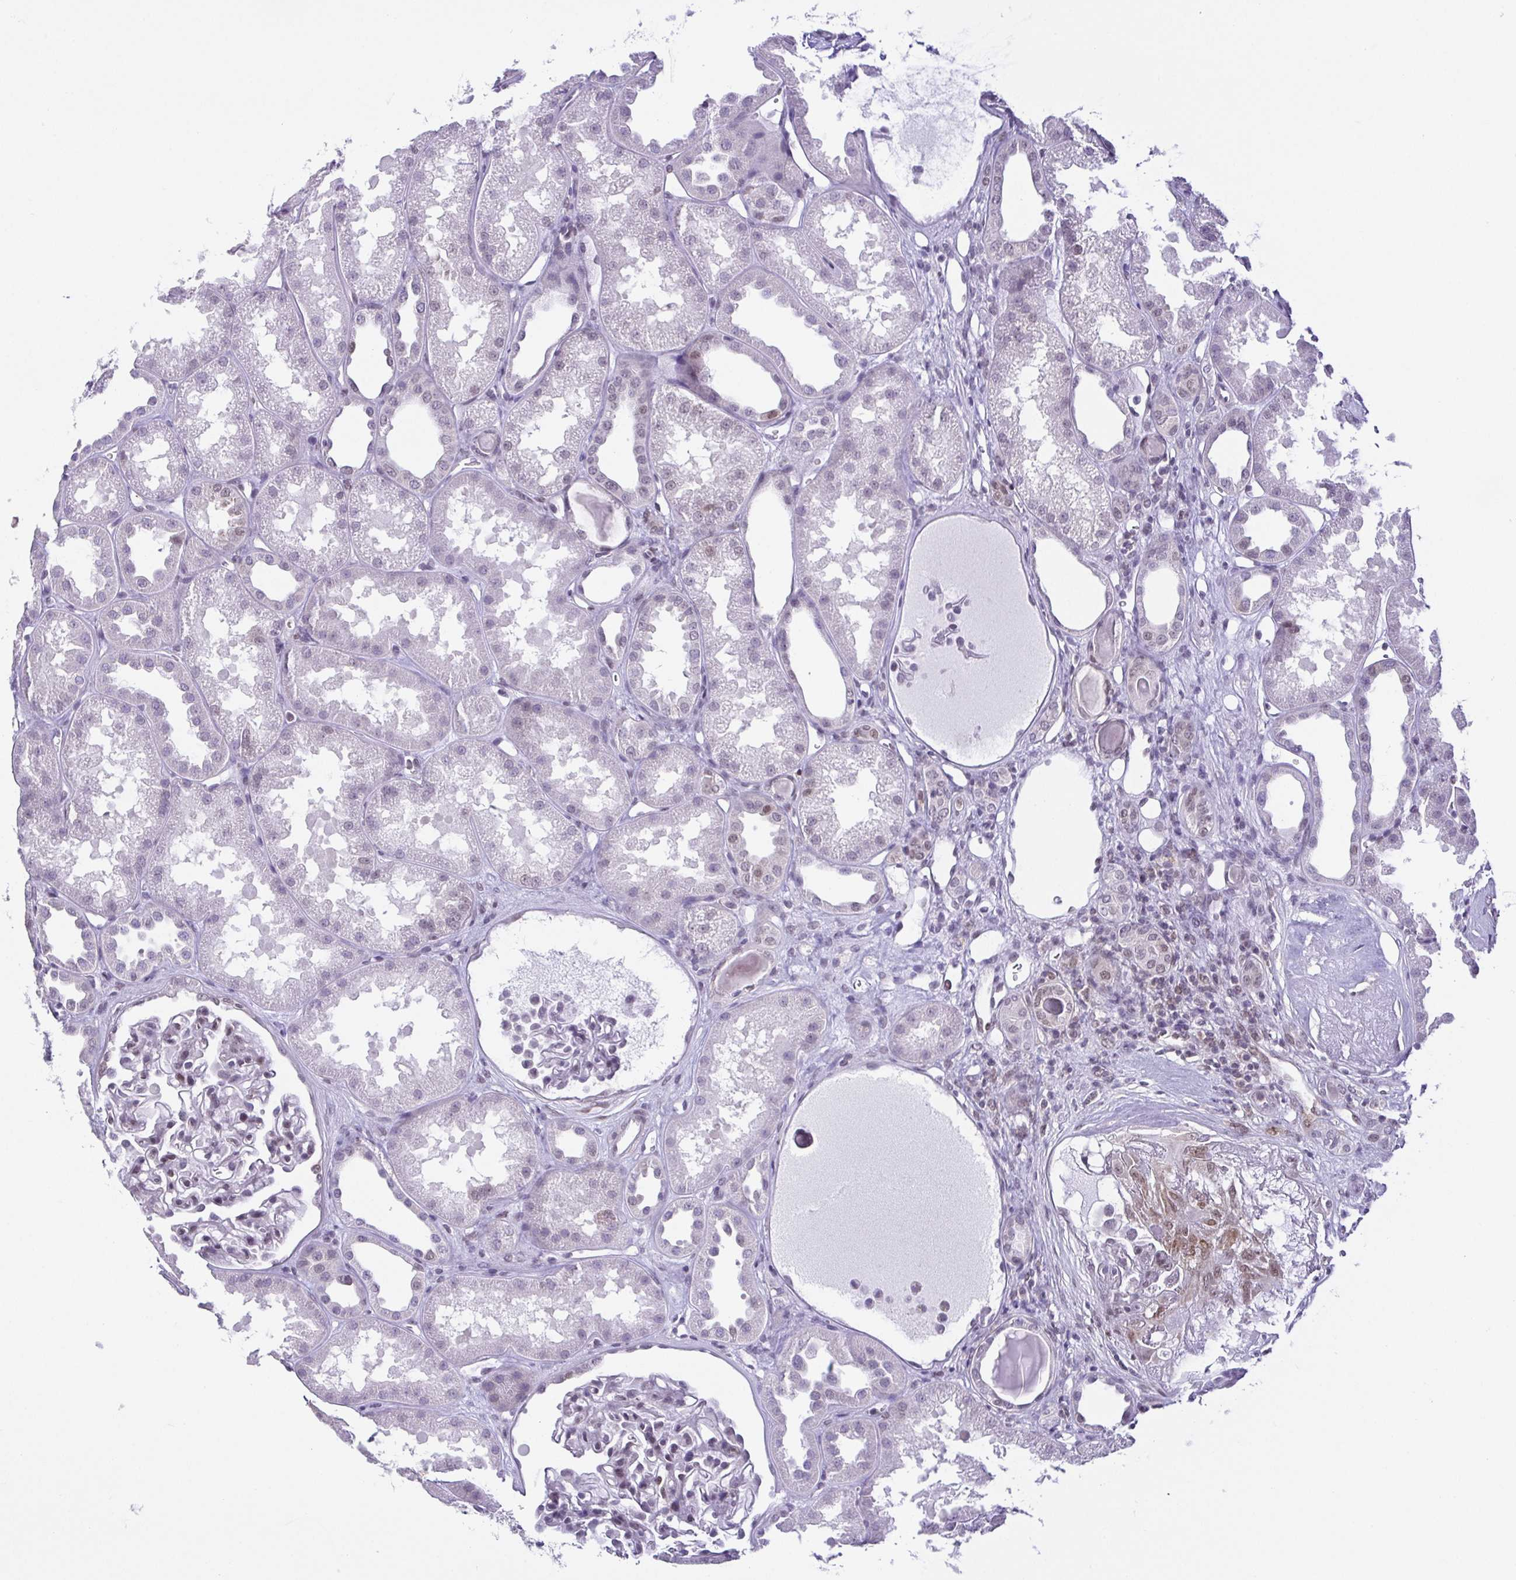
{"staining": {"intensity": "weak", "quantity": "<25%", "location": "nuclear"}, "tissue": "kidney", "cell_type": "Cells in glomeruli", "image_type": "normal", "snomed": [{"axis": "morphology", "description": "Normal tissue, NOS"}, {"axis": "topography", "description": "Kidney"}], "caption": "High power microscopy image of an immunohistochemistry (IHC) image of normal kidney, revealing no significant staining in cells in glomeruli. (DAB immunohistochemistry, high magnification).", "gene": "RBM3", "patient": {"sex": "male", "age": 61}}